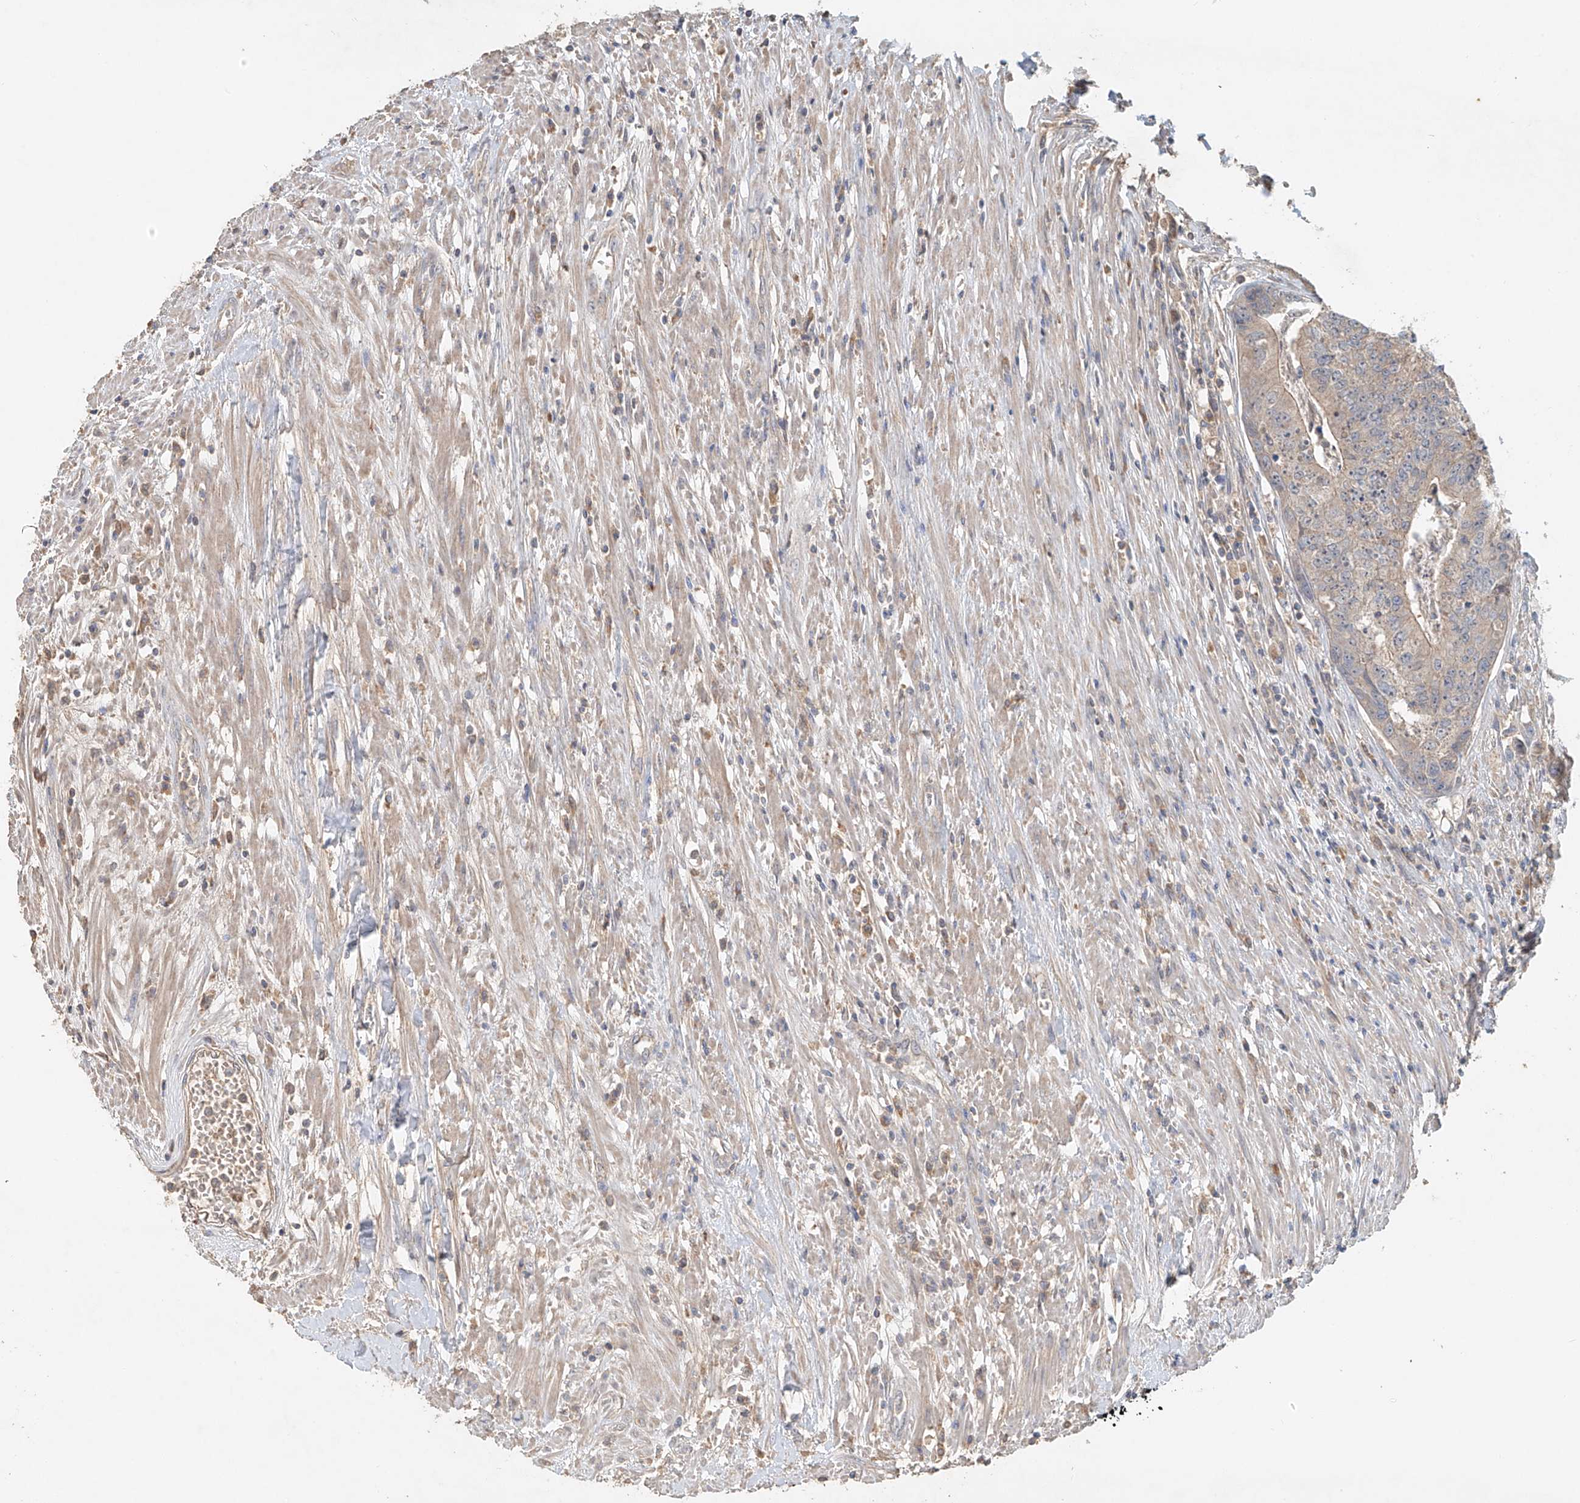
{"staining": {"intensity": "weak", "quantity": "25%-75%", "location": "cytoplasmic/membranous"}, "tissue": "colorectal cancer", "cell_type": "Tumor cells", "image_type": "cancer", "snomed": [{"axis": "morphology", "description": "Adenocarcinoma, NOS"}, {"axis": "topography", "description": "Colon"}], "caption": "High-magnification brightfield microscopy of colorectal cancer stained with DAB (3,3'-diaminobenzidine) (brown) and counterstained with hematoxylin (blue). tumor cells exhibit weak cytoplasmic/membranous positivity is appreciated in about25%-75% of cells. The staining is performed using DAB brown chromogen to label protein expression. The nuclei are counter-stained blue using hematoxylin.", "gene": "GNB1L", "patient": {"sex": "female", "age": 67}}